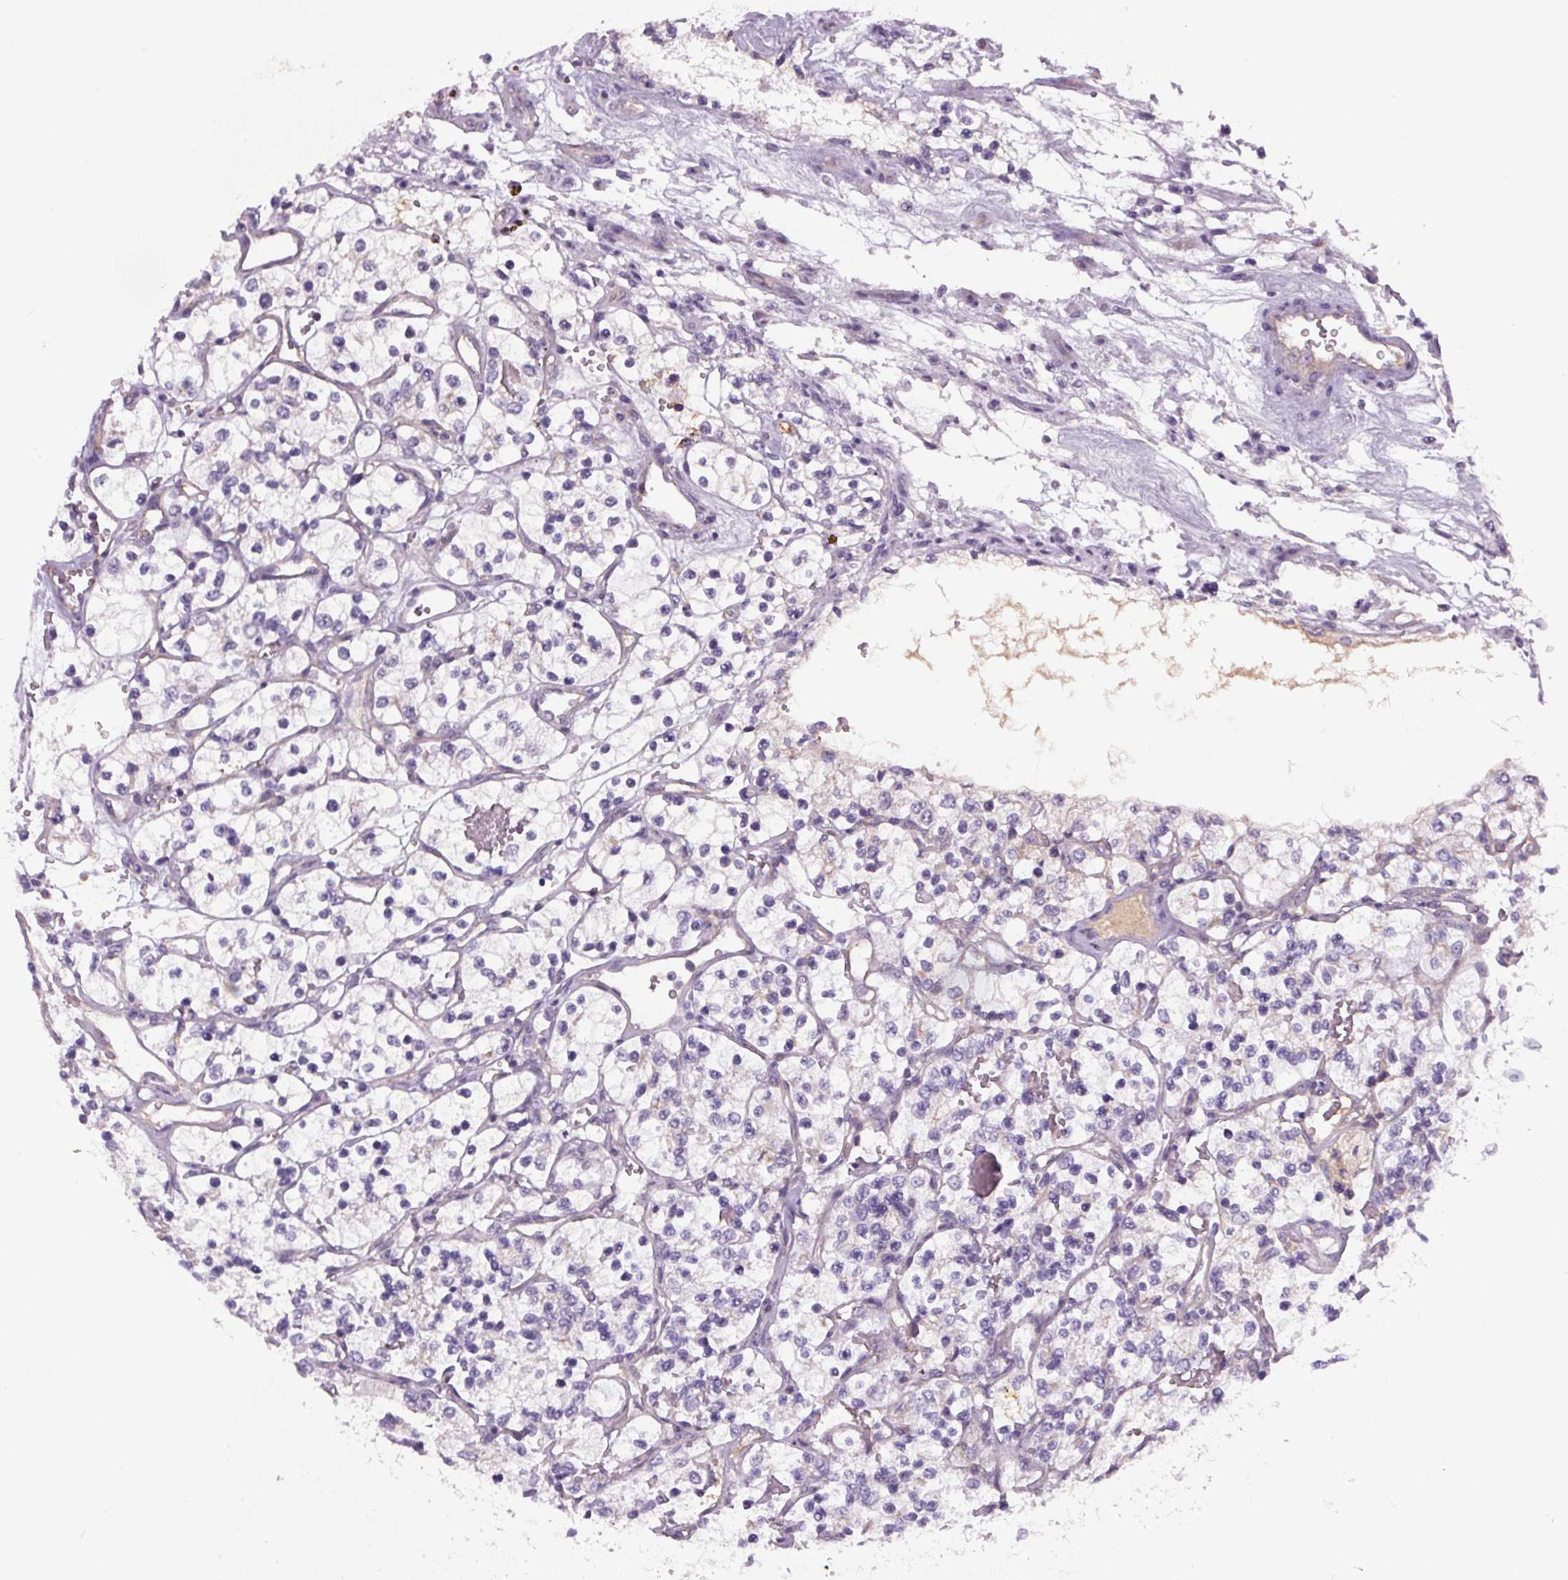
{"staining": {"intensity": "negative", "quantity": "none", "location": "none"}, "tissue": "renal cancer", "cell_type": "Tumor cells", "image_type": "cancer", "snomed": [{"axis": "morphology", "description": "Adenocarcinoma, NOS"}, {"axis": "topography", "description": "Kidney"}], "caption": "There is no significant expression in tumor cells of renal cancer (adenocarcinoma).", "gene": "APOC4", "patient": {"sex": "female", "age": 69}}